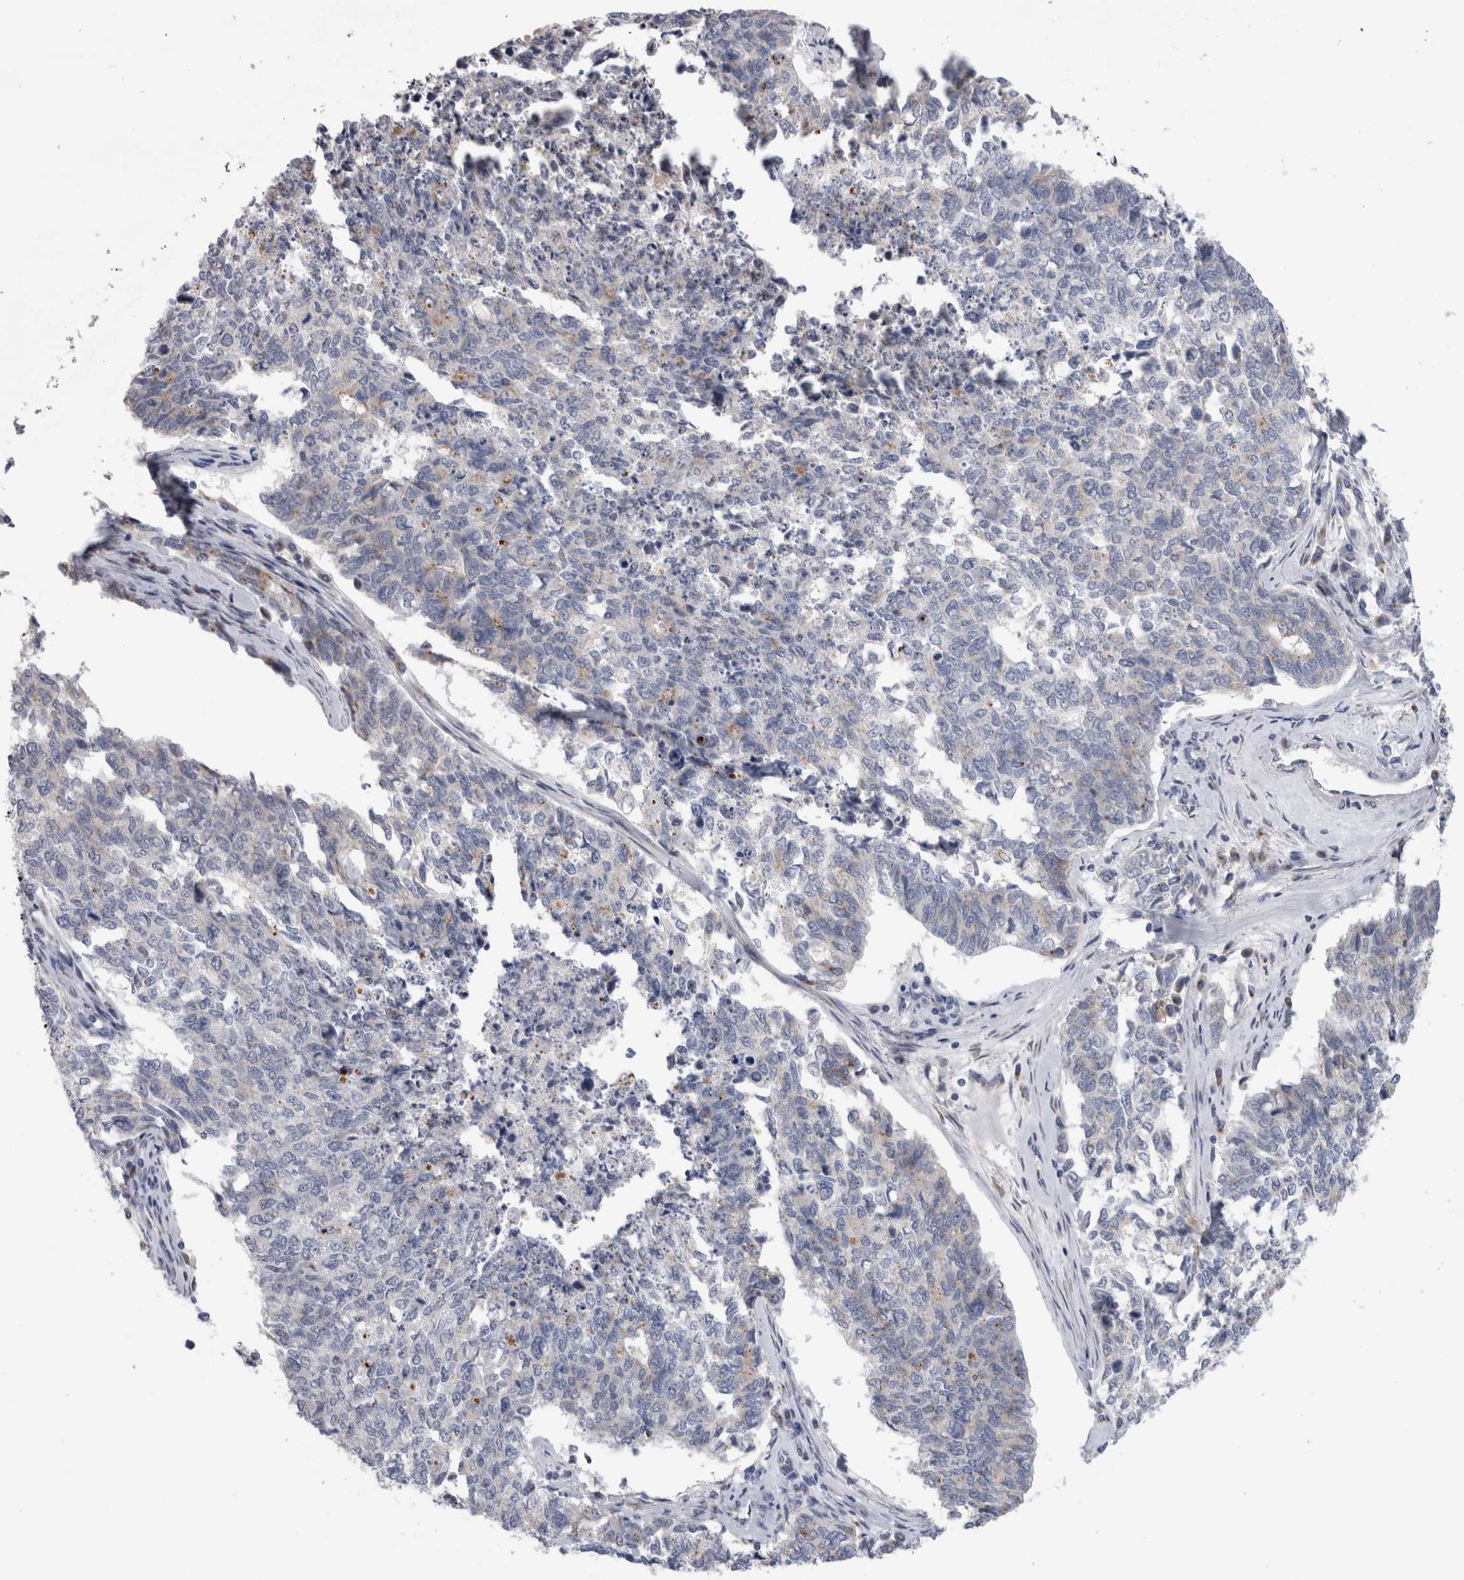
{"staining": {"intensity": "negative", "quantity": "none", "location": "none"}, "tissue": "cervical cancer", "cell_type": "Tumor cells", "image_type": "cancer", "snomed": [{"axis": "morphology", "description": "Squamous cell carcinoma, NOS"}, {"axis": "topography", "description": "Cervix"}], "caption": "Photomicrograph shows no protein expression in tumor cells of cervical cancer tissue. (Brightfield microscopy of DAB immunohistochemistry at high magnification).", "gene": "AKAP9", "patient": {"sex": "female", "age": 63}}